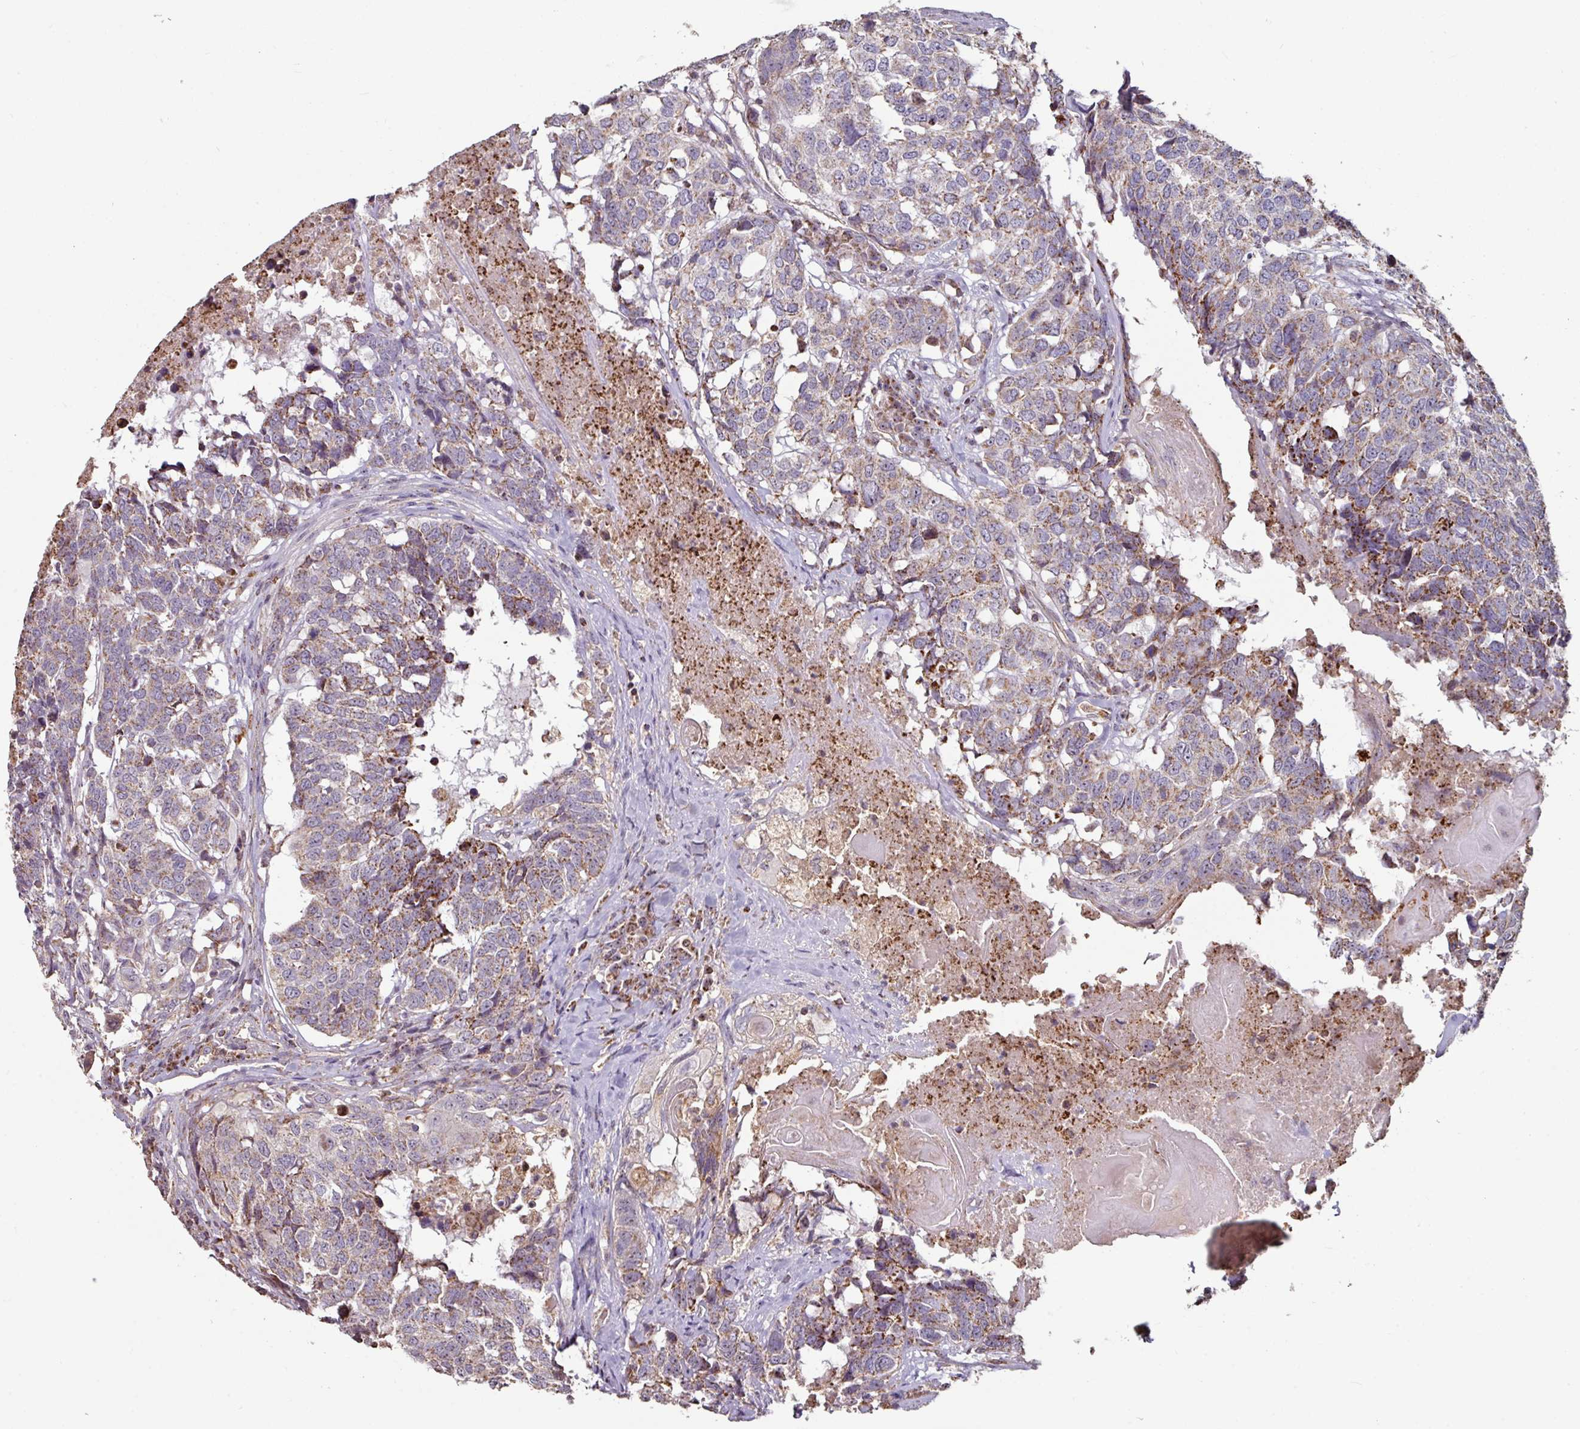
{"staining": {"intensity": "strong", "quantity": "25%-75%", "location": "cytoplasmic/membranous"}, "tissue": "head and neck cancer", "cell_type": "Tumor cells", "image_type": "cancer", "snomed": [{"axis": "morphology", "description": "Squamous cell carcinoma, NOS"}, {"axis": "topography", "description": "Head-Neck"}], "caption": "Approximately 25%-75% of tumor cells in human head and neck cancer exhibit strong cytoplasmic/membranous protein expression as visualized by brown immunohistochemical staining.", "gene": "OR2D3", "patient": {"sex": "male", "age": 66}}